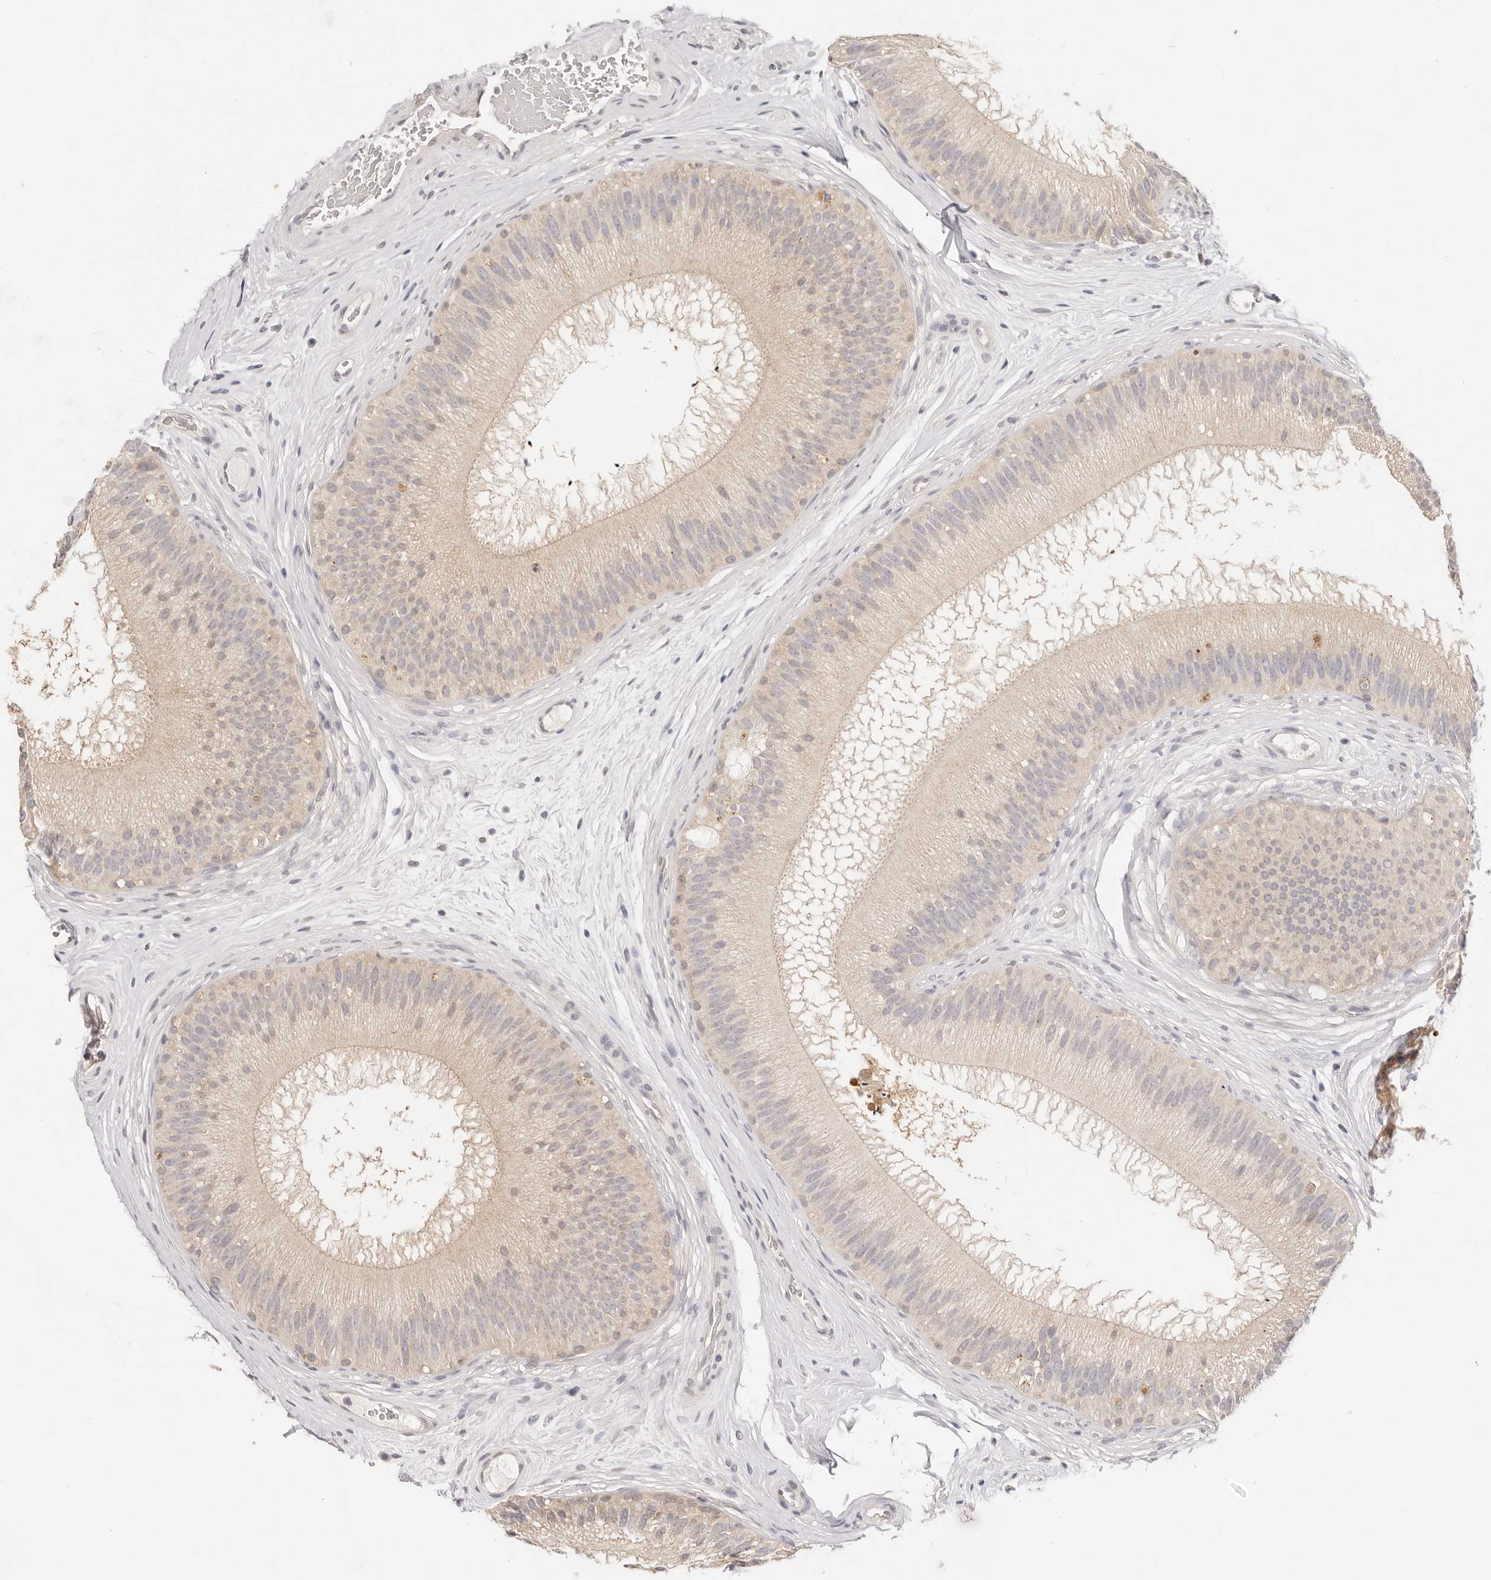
{"staining": {"intensity": "negative", "quantity": "none", "location": "none"}, "tissue": "epididymis", "cell_type": "Glandular cells", "image_type": "normal", "snomed": [{"axis": "morphology", "description": "Normal tissue, NOS"}, {"axis": "topography", "description": "Epididymis"}], "caption": "Glandular cells are negative for protein expression in benign human epididymis. (DAB IHC with hematoxylin counter stain).", "gene": "GGPS1", "patient": {"sex": "male", "age": 45}}